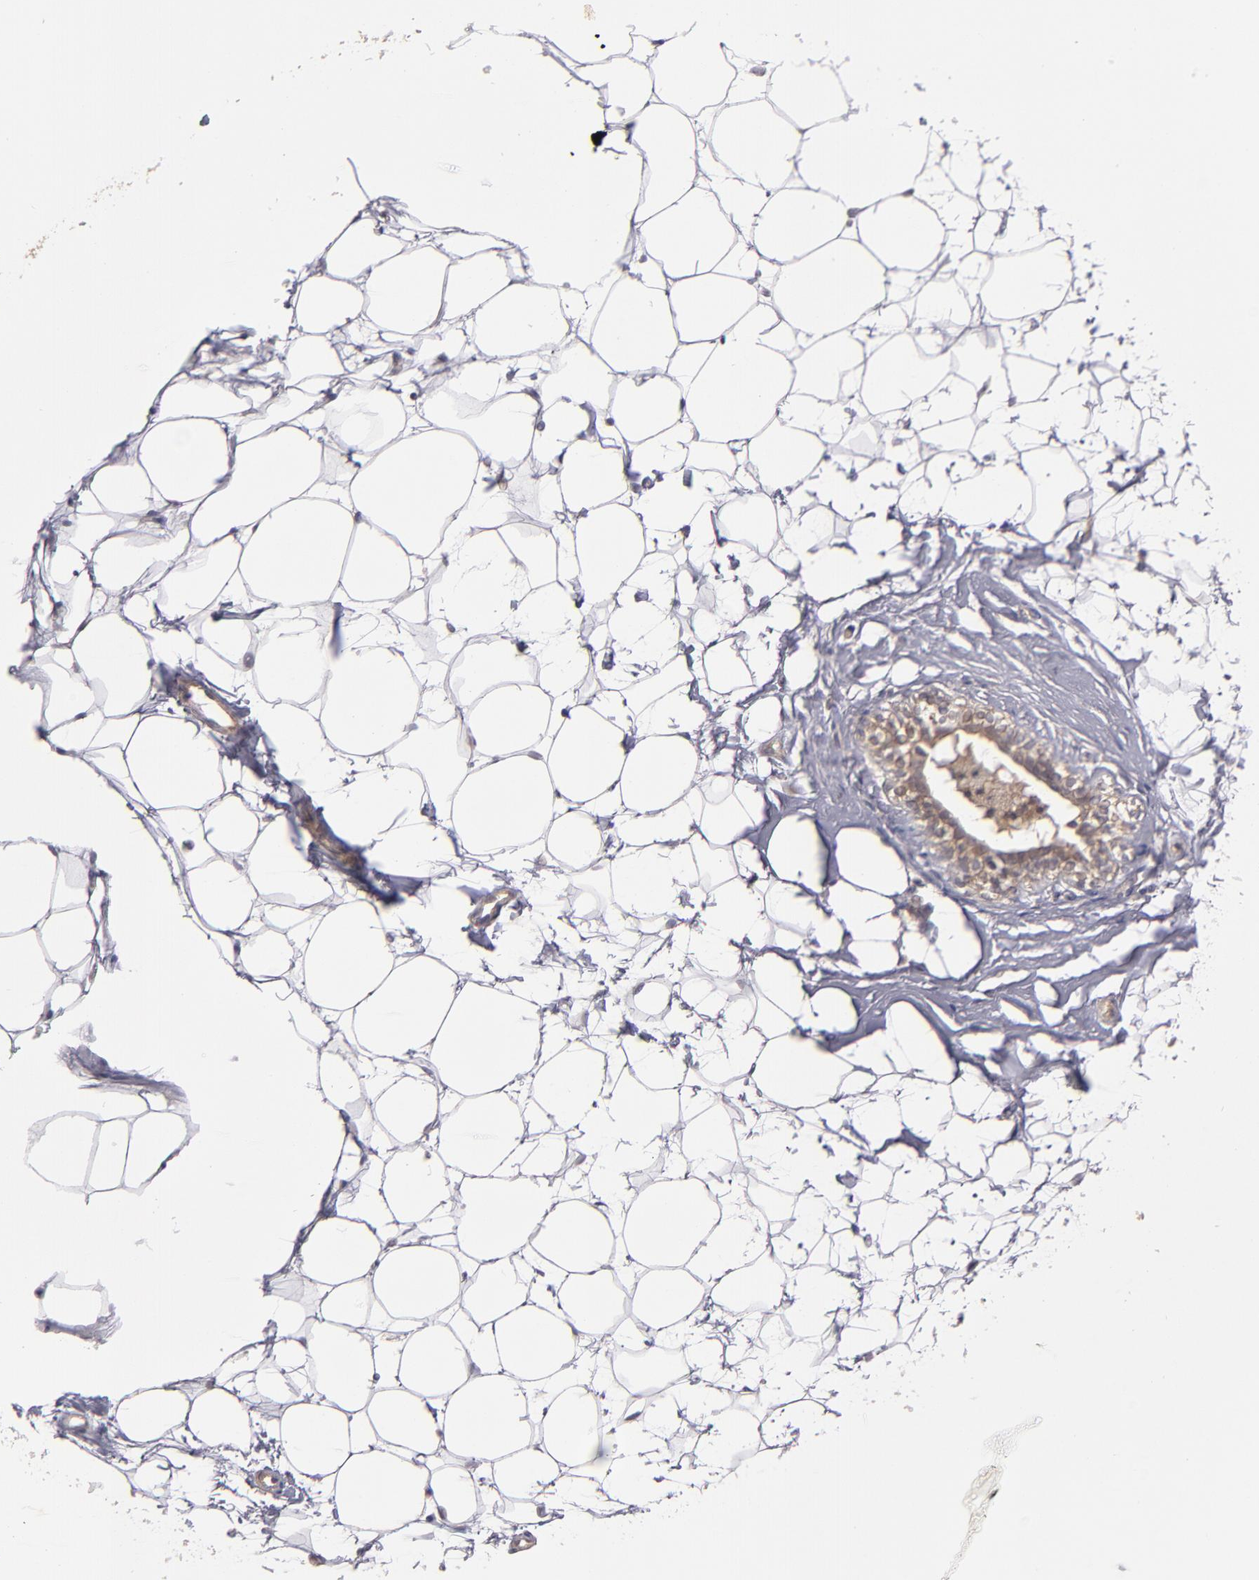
{"staining": {"intensity": "negative", "quantity": "none", "location": "none"}, "tissue": "adipose tissue", "cell_type": "Adipocytes", "image_type": "normal", "snomed": [{"axis": "morphology", "description": "Normal tissue, NOS"}, {"axis": "topography", "description": "Breast"}], "caption": "Micrograph shows no protein staining in adipocytes of normal adipose tissue. Nuclei are stained in blue.", "gene": "CTSO", "patient": {"sex": "female", "age": 22}}